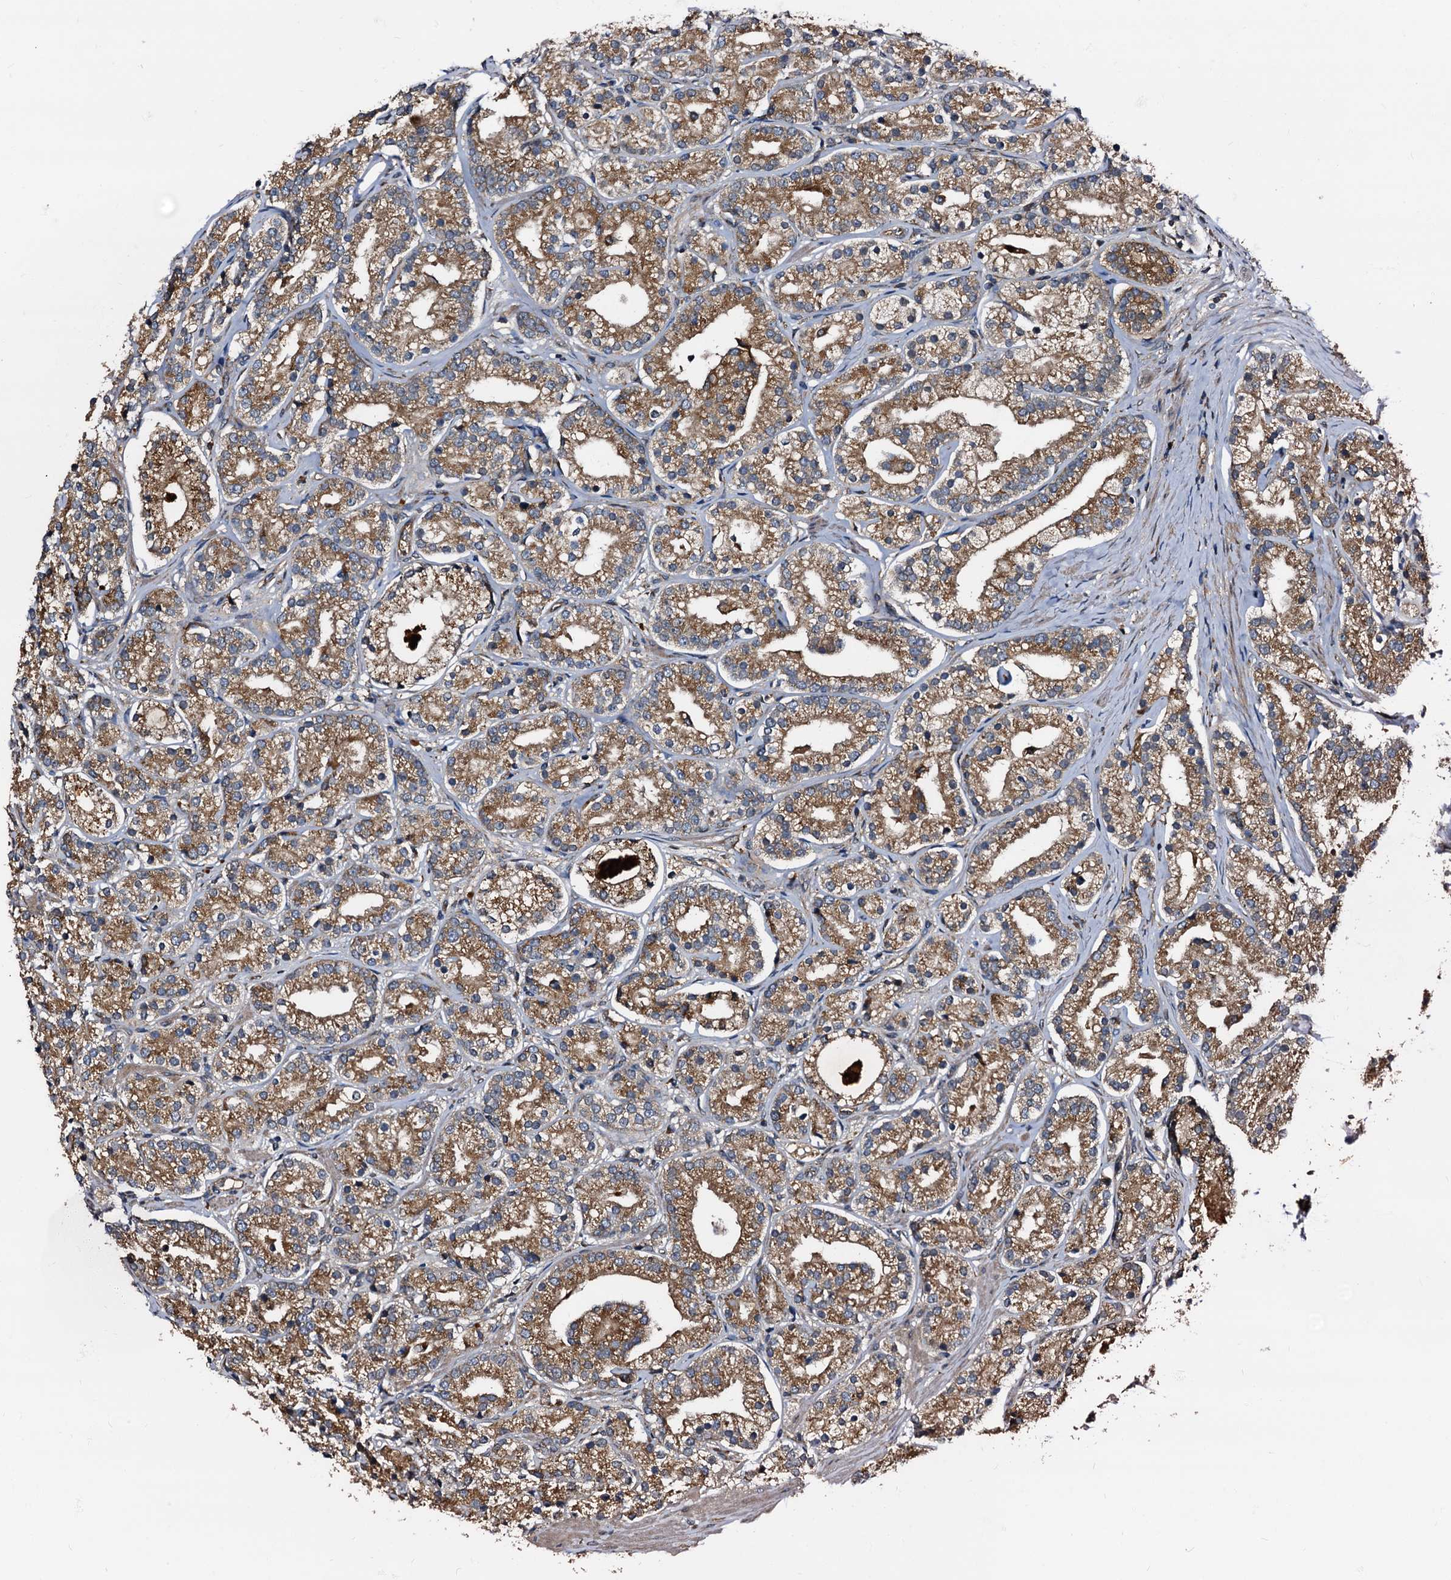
{"staining": {"intensity": "moderate", "quantity": ">75%", "location": "cytoplasmic/membranous"}, "tissue": "prostate cancer", "cell_type": "Tumor cells", "image_type": "cancer", "snomed": [{"axis": "morphology", "description": "Adenocarcinoma, High grade"}, {"axis": "topography", "description": "Prostate"}], "caption": "Prostate cancer (high-grade adenocarcinoma) tissue shows moderate cytoplasmic/membranous staining in approximately >75% of tumor cells, visualized by immunohistochemistry.", "gene": "PEX5", "patient": {"sex": "male", "age": 69}}